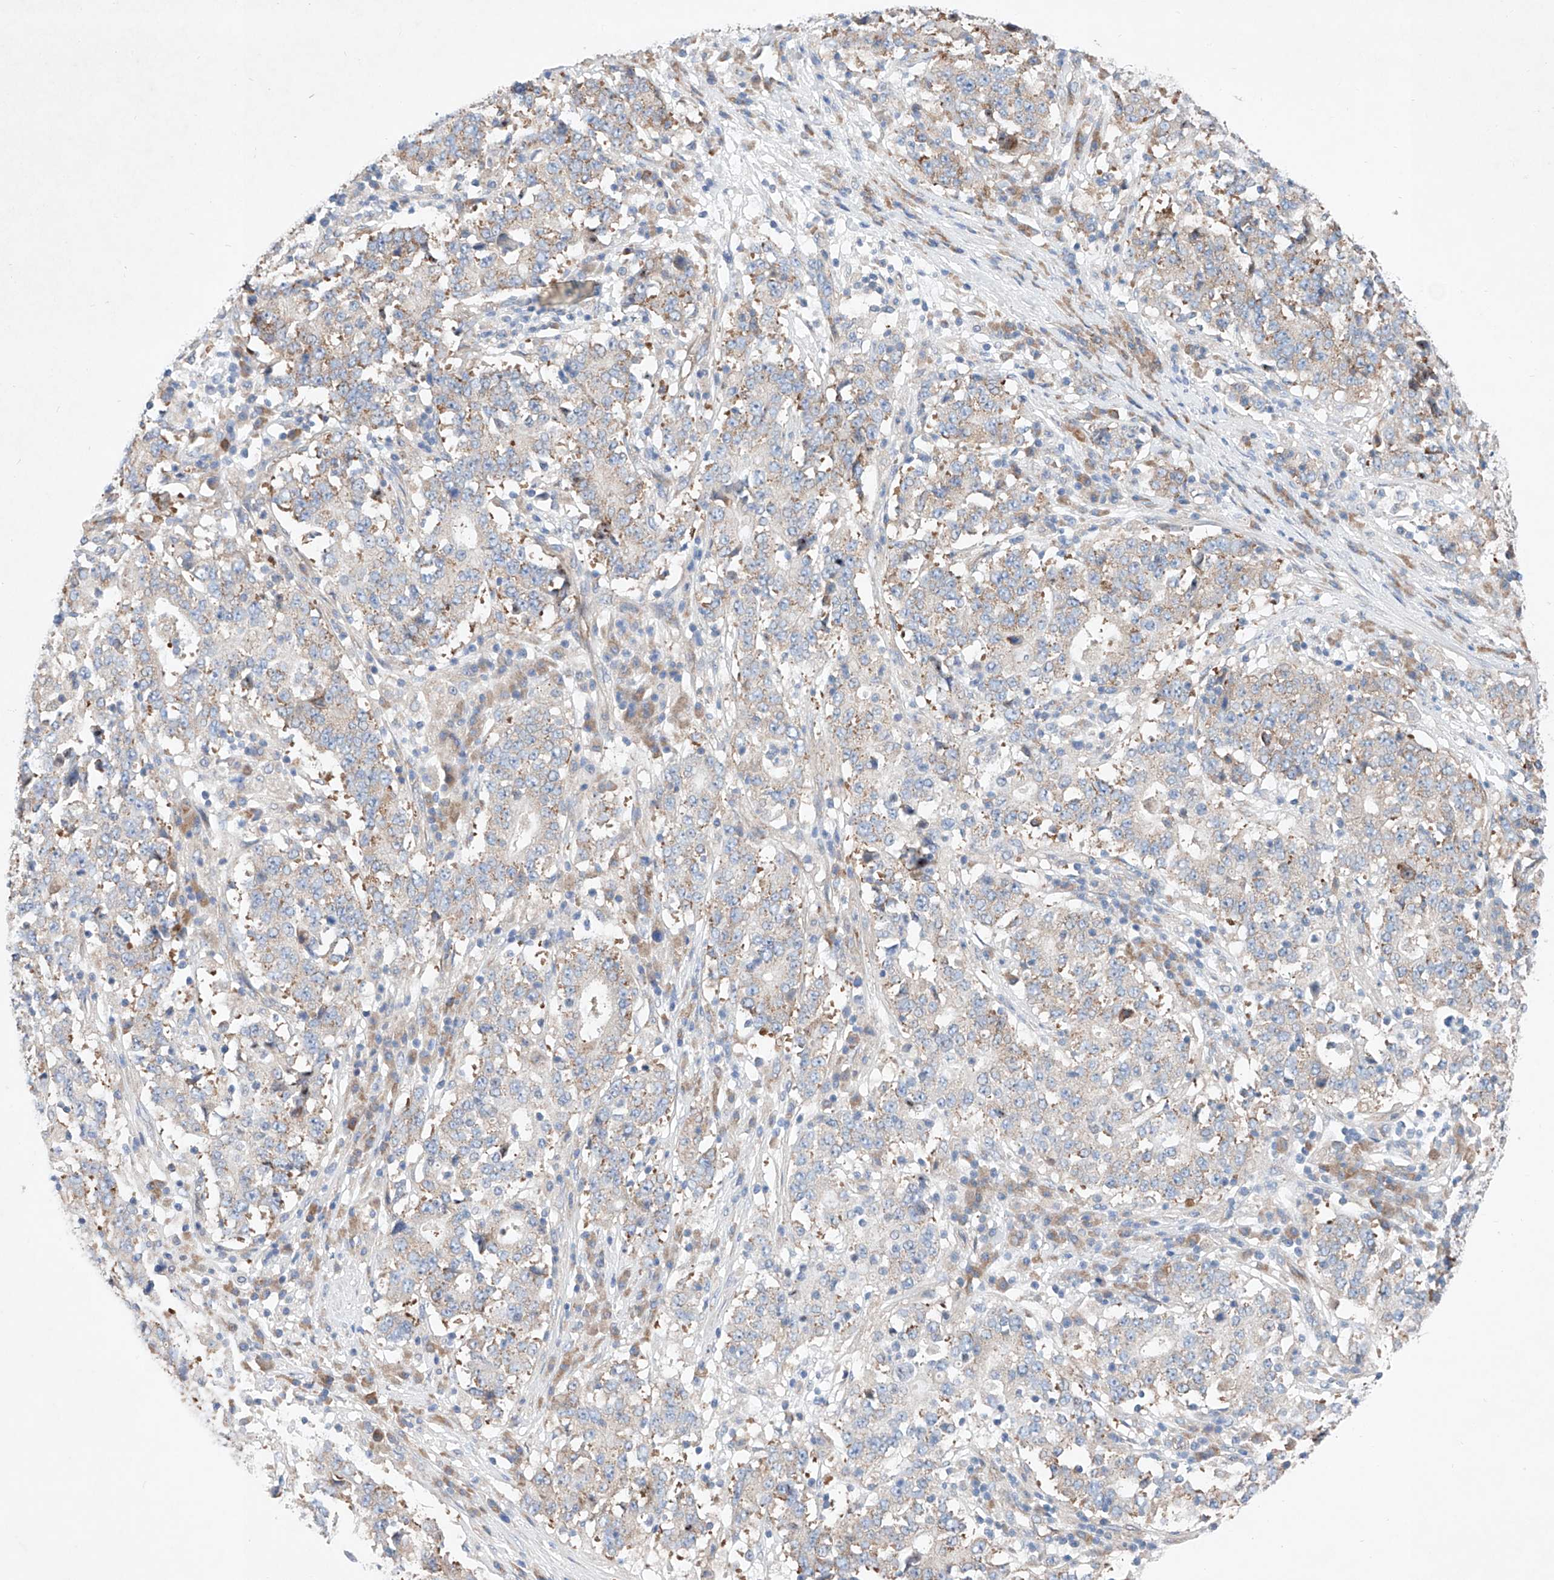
{"staining": {"intensity": "weak", "quantity": "<25%", "location": "cytoplasmic/membranous"}, "tissue": "stomach cancer", "cell_type": "Tumor cells", "image_type": "cancer", "snomed": [{"axis": "morphology", "description": "Adenocarcinoma, NOS"}, {"axis": "topography", "description": "Stomach"}], "caption": "Immunohistochemical staining of stomach cancer (adenocarcinoma) shows no significant positivity in tumor cells.", "gene": "FASTK", "patient": {"sex": "male", "age": 59}}